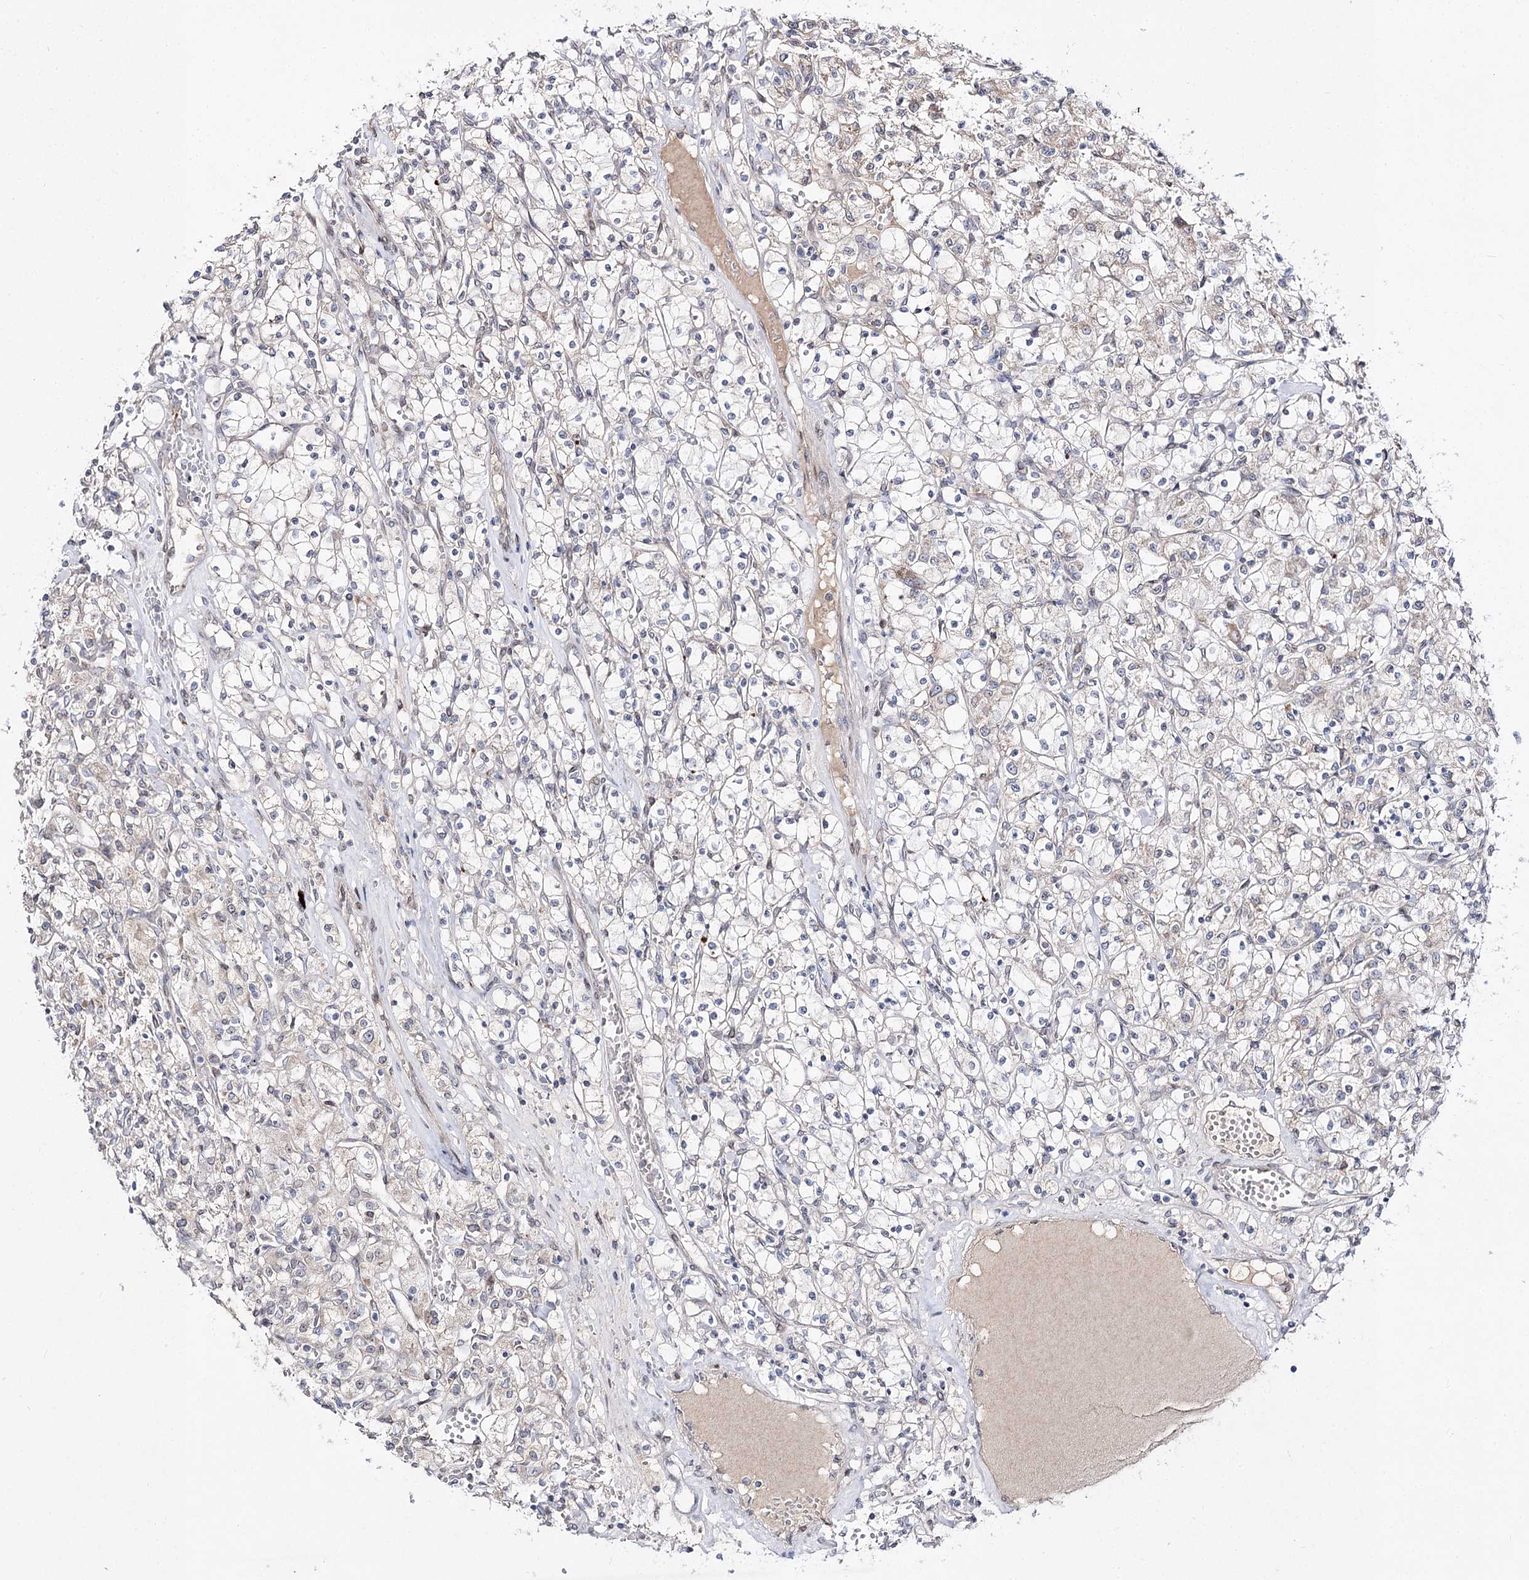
{"staining": {"intensity": "negative", "quantity": "none", "location": "none"}, "tissue": "renal cancer", "cell_type": "Tumor cells", "image_type": "cancer", "snomed": [{"axis": "morphology", "description": "Adenocarcinoma, NOS"}, {"axis": "topography", "description": "Kidney"}], "caption": "Tumor cells are negative for brown protein staining in adenocarcinoma (renal).", "gene": "C11orf80", "patient": {"sex": "female", "age": 59}}